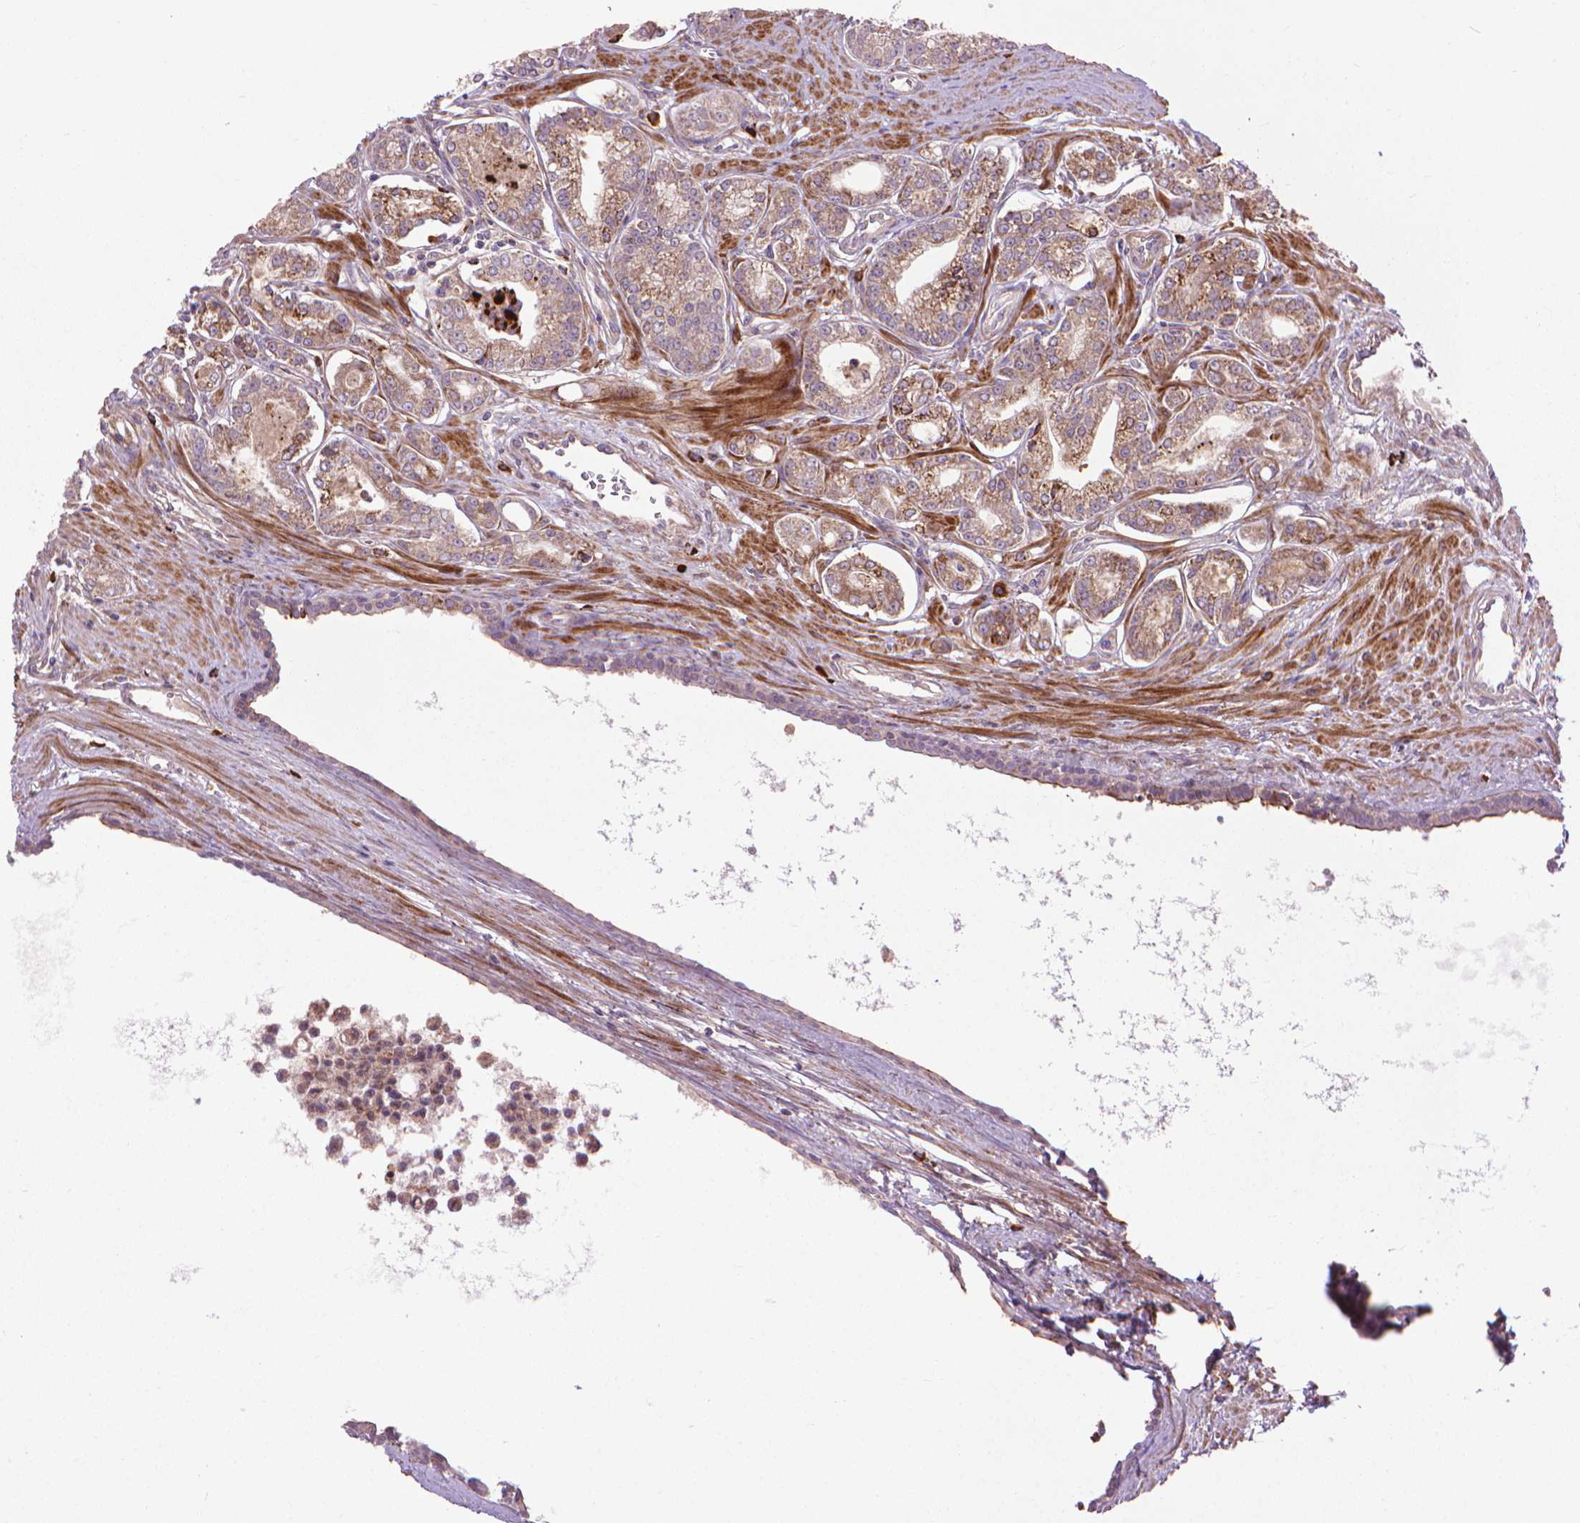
{"staining": {"intensity": "weak", "quantity": ">75%", "location": "cytoplasmic/membranous"}, "tissue": "prostate cancer", "cell_type": "Tumor cells", "image_type": "cancer", "snomed": [{"axis": "morphology", "description": "Adenocarcinoma, NOS"}, {"axis": "topography", "description": "Prostate"}], "caption": "Prostate adenocarcinoma tissue exhibits weak cytoplasmic/membranous positivity in approximately >75% of tumor cells, visualized by immunohistochemistry.", "gene": "MYH14", "patient": {"sex": "male", "age": 71}}